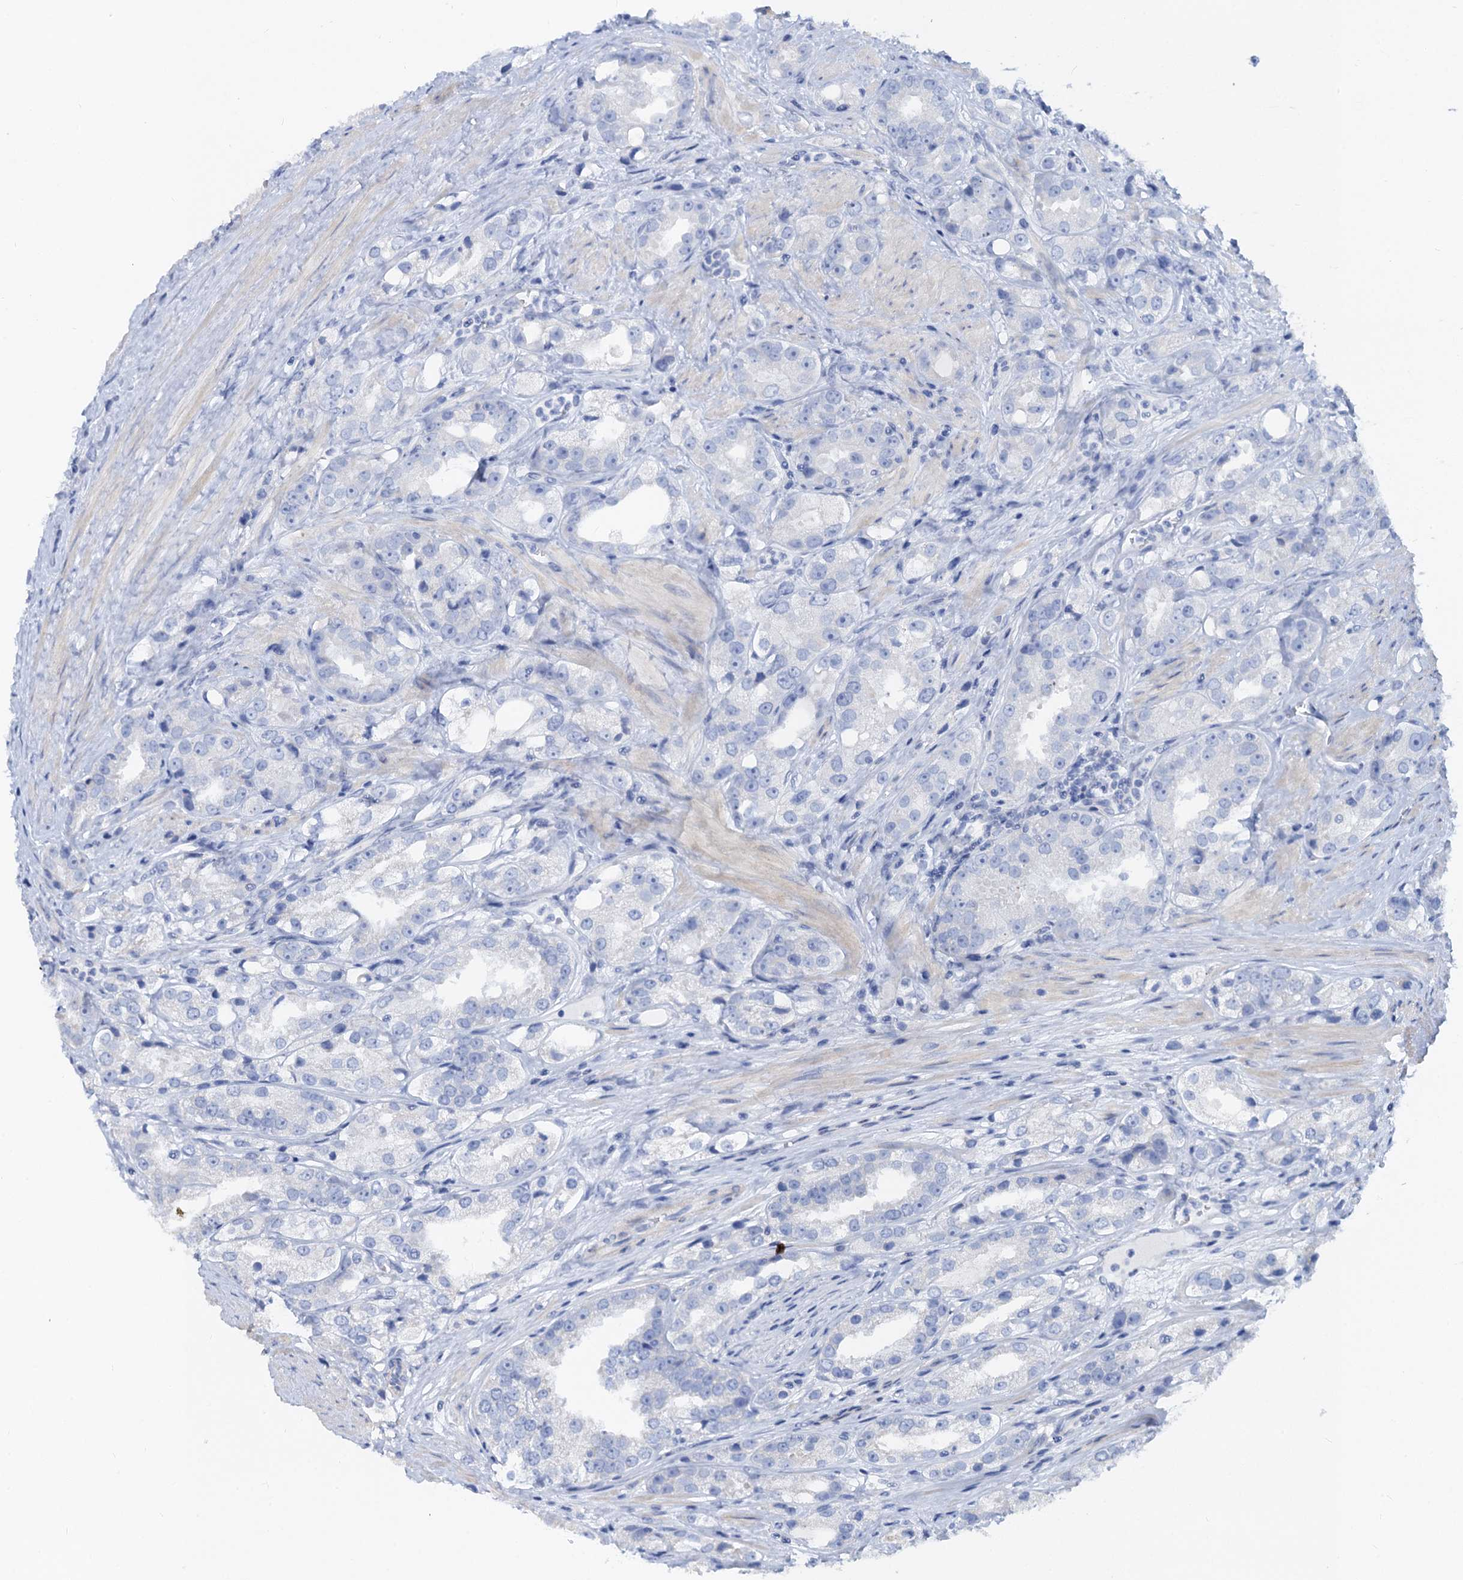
{"staining": {"intensity": "negative", "quantity": "none", "location": "none"}, "tissue": "prostate cancer", "cell_type": "Tumor cells", "image_type": "cancer", "snomed": [{"axis": "morphology", "description": "Adenocarcinoma, NOS"}, {"axis": "topography", "description": "Prostate"}], "caption": "A high-resolution photomicrograph shows immunohistochemistry staining of prostate cancer (adenocarcinoma), which exhibits no significant positivity in tumor cells.", "gene": "RBP3", "patient": {"sex": "male", "age": 79}}